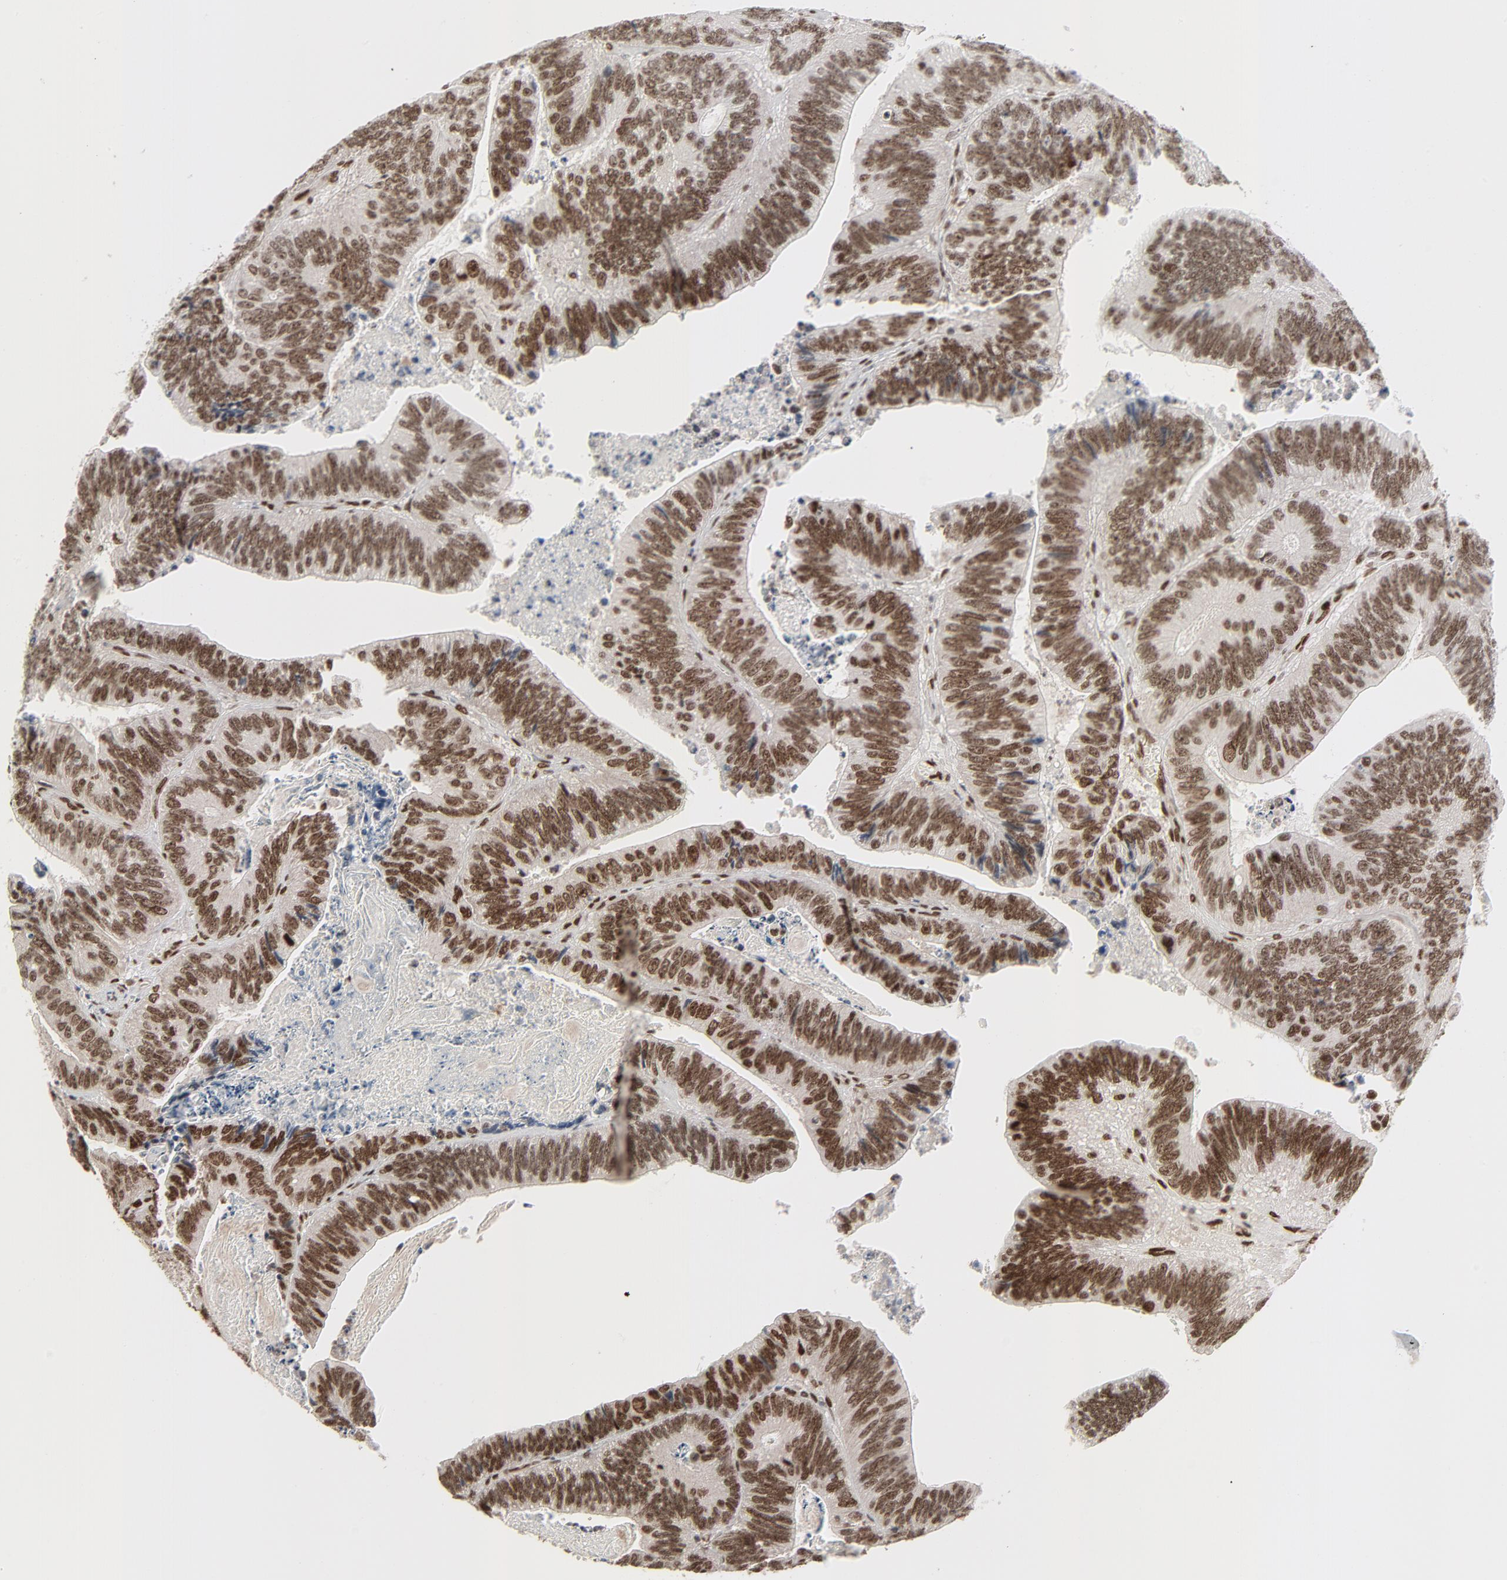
{"staining": {"intensity": "strong", "quantity": ">75%", "location": "nuclear"}, "tissue": "colorectal cancer", "cell_type": "Tumor cells", "image_type": "cancer", "snomed": [{"axis": "morphology", "description": "Adenocarcinoma, NOS"}, {"axis": "topography", "description": "Colon"}], "caption": "Strong nuclear positivity for a protein is present in approximately >75% of tumor cells of colorectal cancer using IHC.", "gene": "CUX1", "patient": {"sex": "male", "age": 72}}